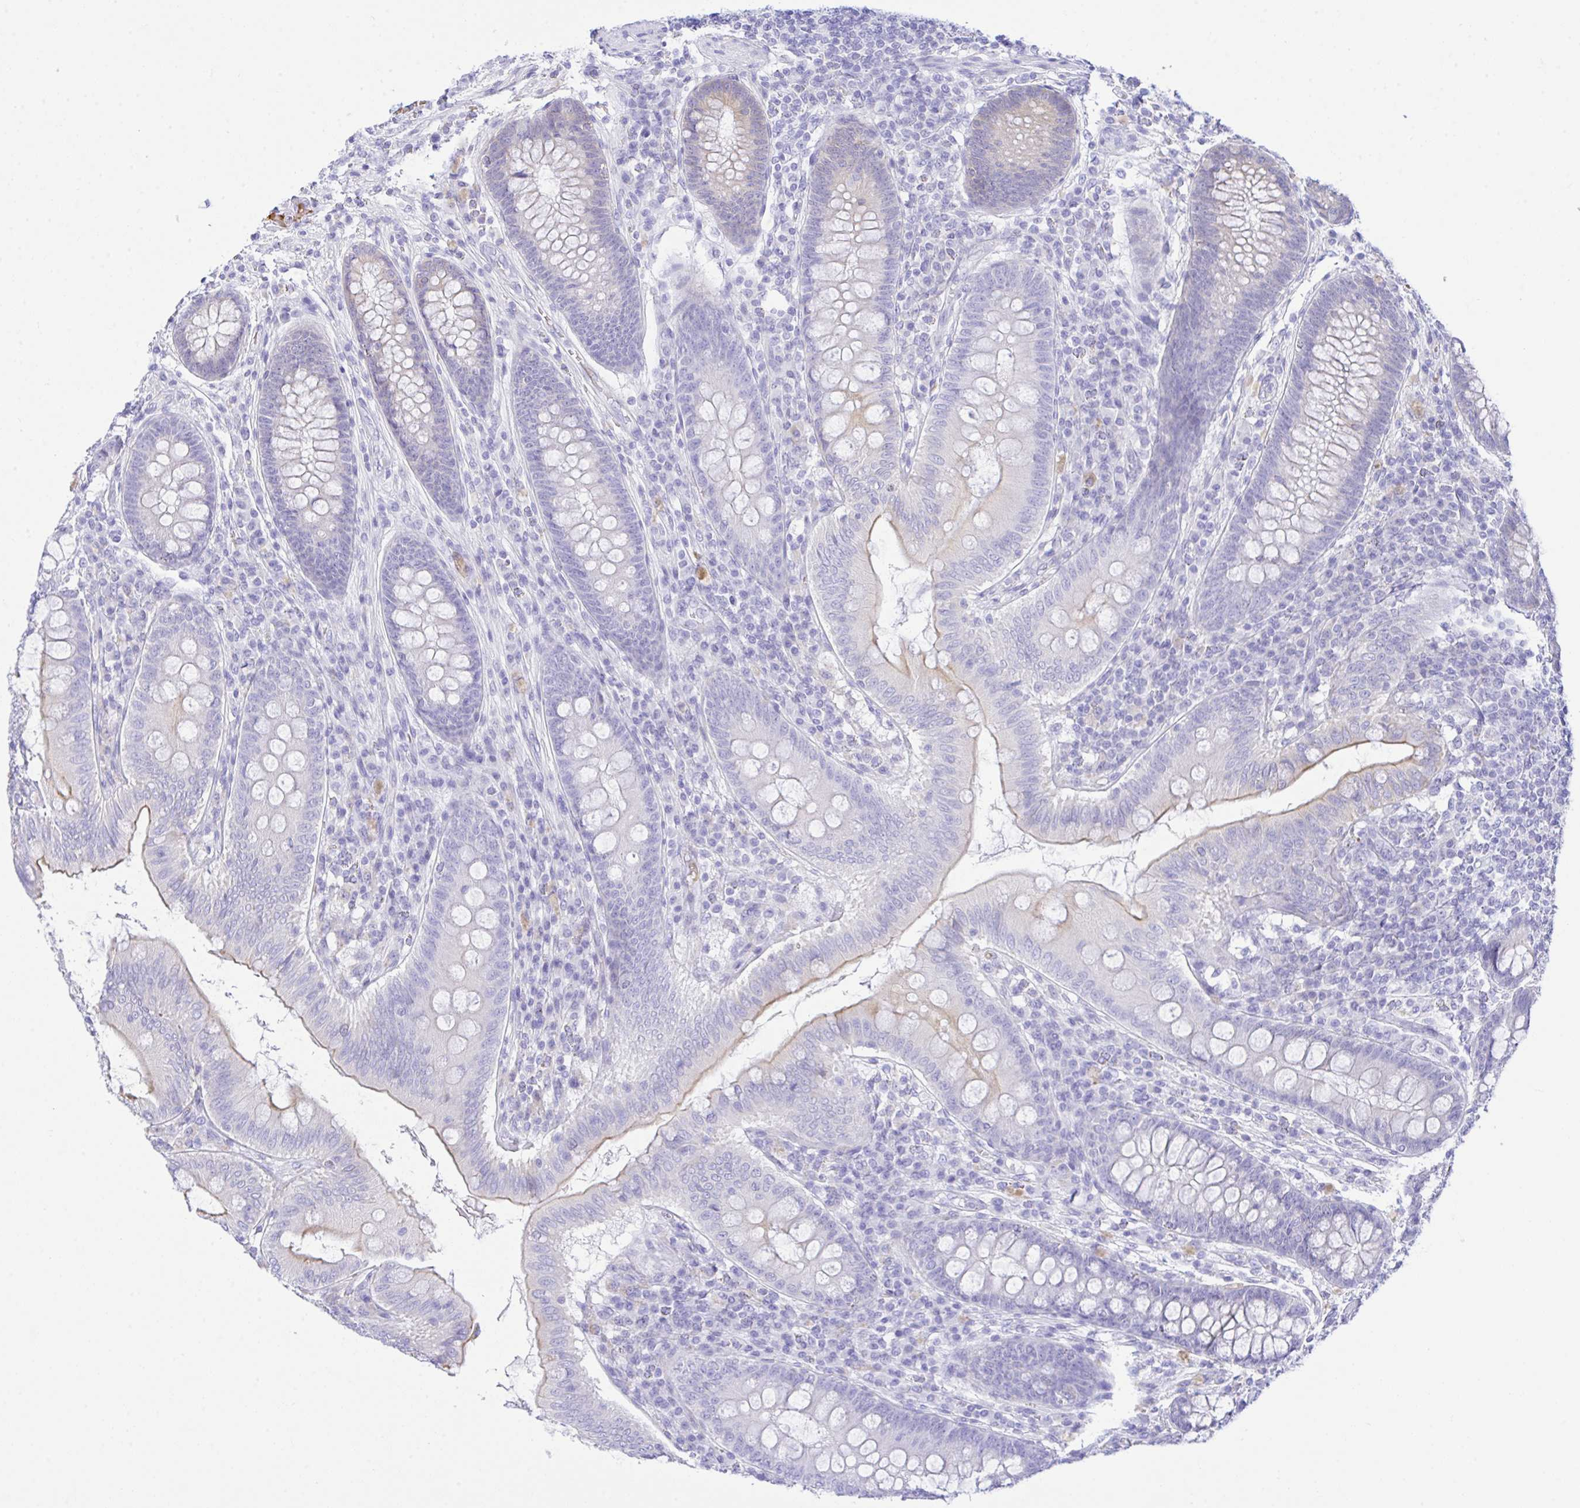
{"staining": {"intensity": "weak", "quantity": "<25%", "location": "cytoplasmic/membranous"}, "tissue": "appendix", "cell_type": "Glandular cells", "image_type": "normal", "snomed": [{"axis": "morphology", "description": "Normal tissue, NOS"}, {"axis": "topography", "description": "Appendix"}], "caption": "Image shows no significant protein expression in glandular cells of normal appendix. Nuclei are stained in blue.", "gene": "ZNF221", "patient": {"sex": "male", "age": 71}}